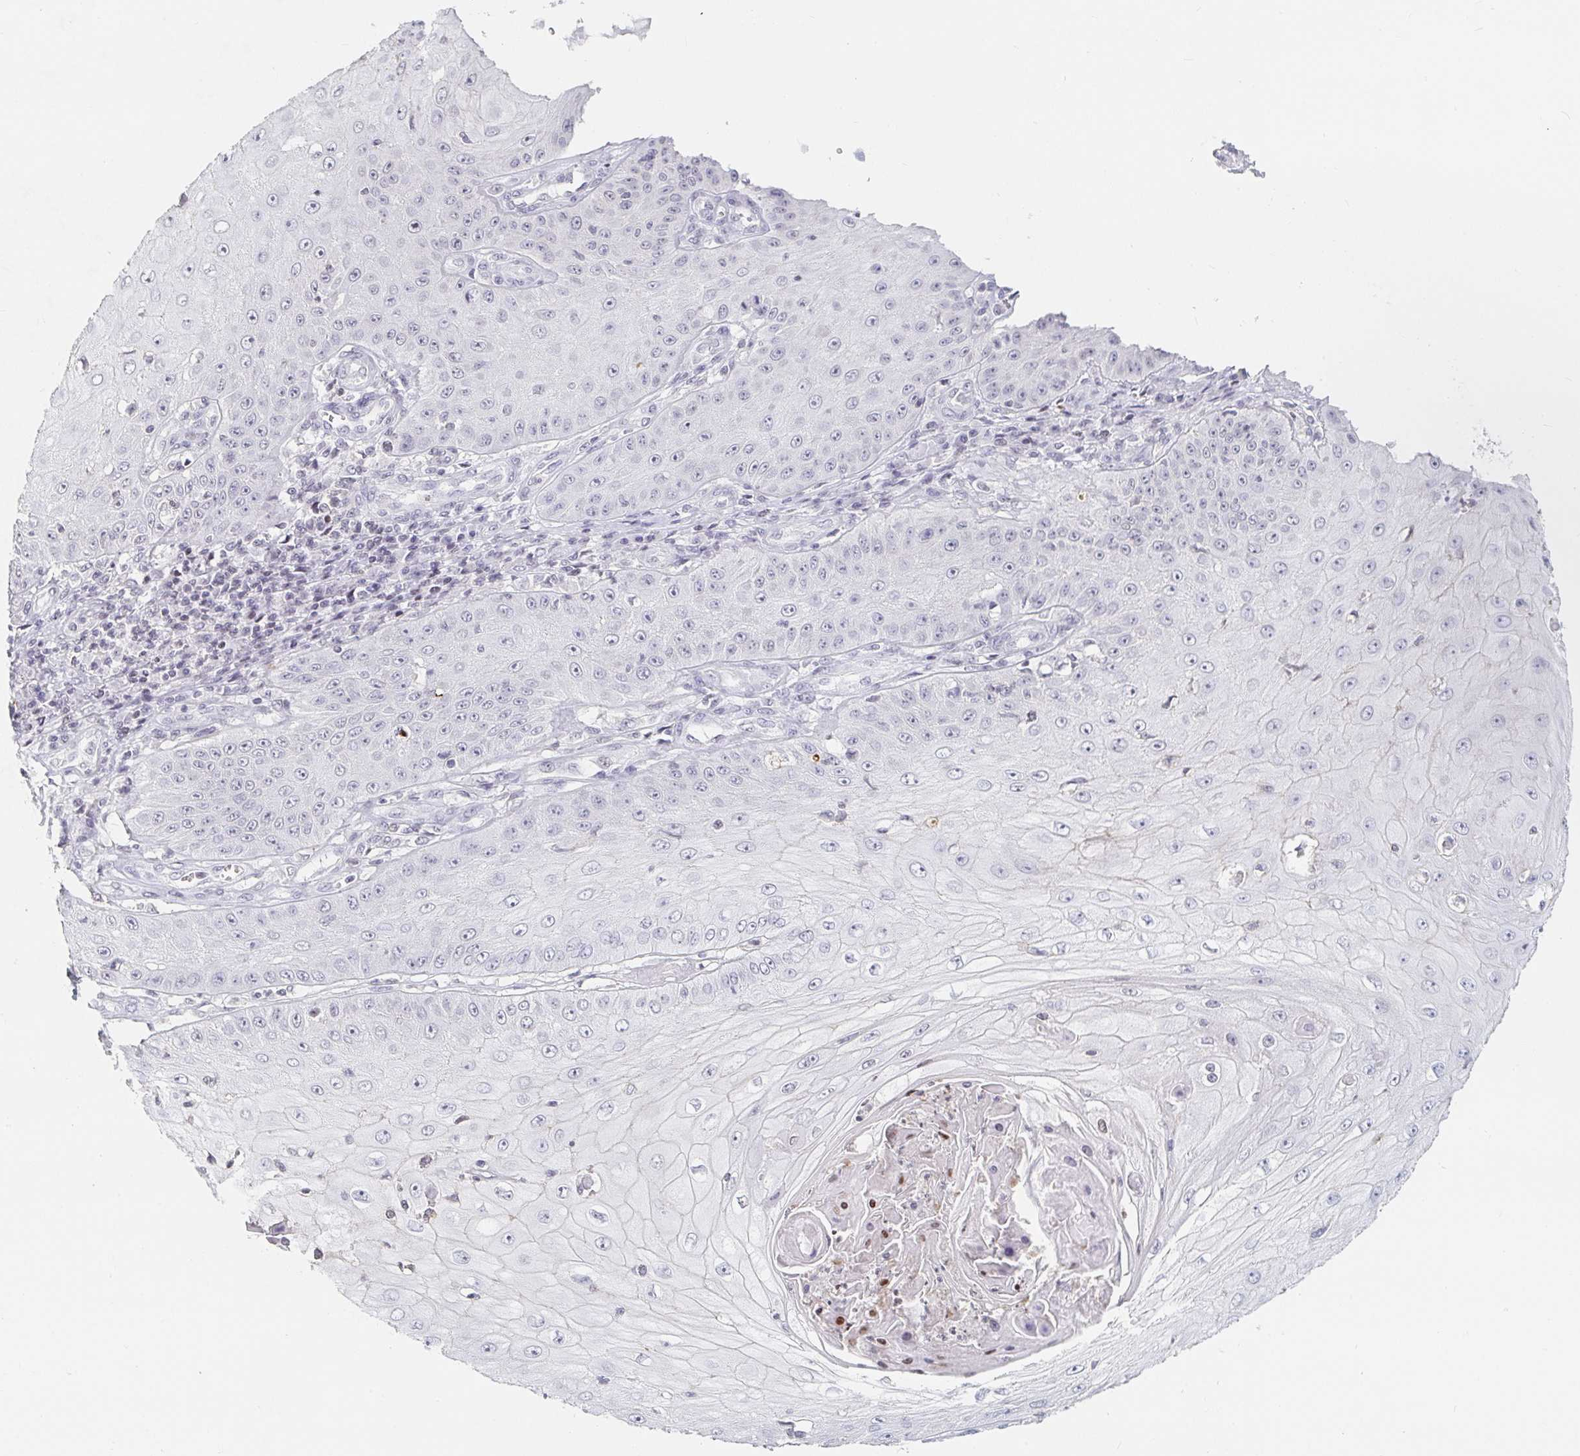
{"staining": {"intensity": "negative", "quantity": "none", "location": "none"}, "tissue": "skin cancer", "cell_type": "Tumor cells", "image_type": "cancer", "snomed": [{"axis": "morphology", "description": "Squamous cell carcinoma, NOS"}, {"axis": "topography", "description": "Skin"}], "caption": "High power microscopy micrograph of an IHC photomicrograph of skin cancer, revealing no significant staining in tumor cells.", "gene": "NME9", "patient": {"sex": "male", "age": 70}}